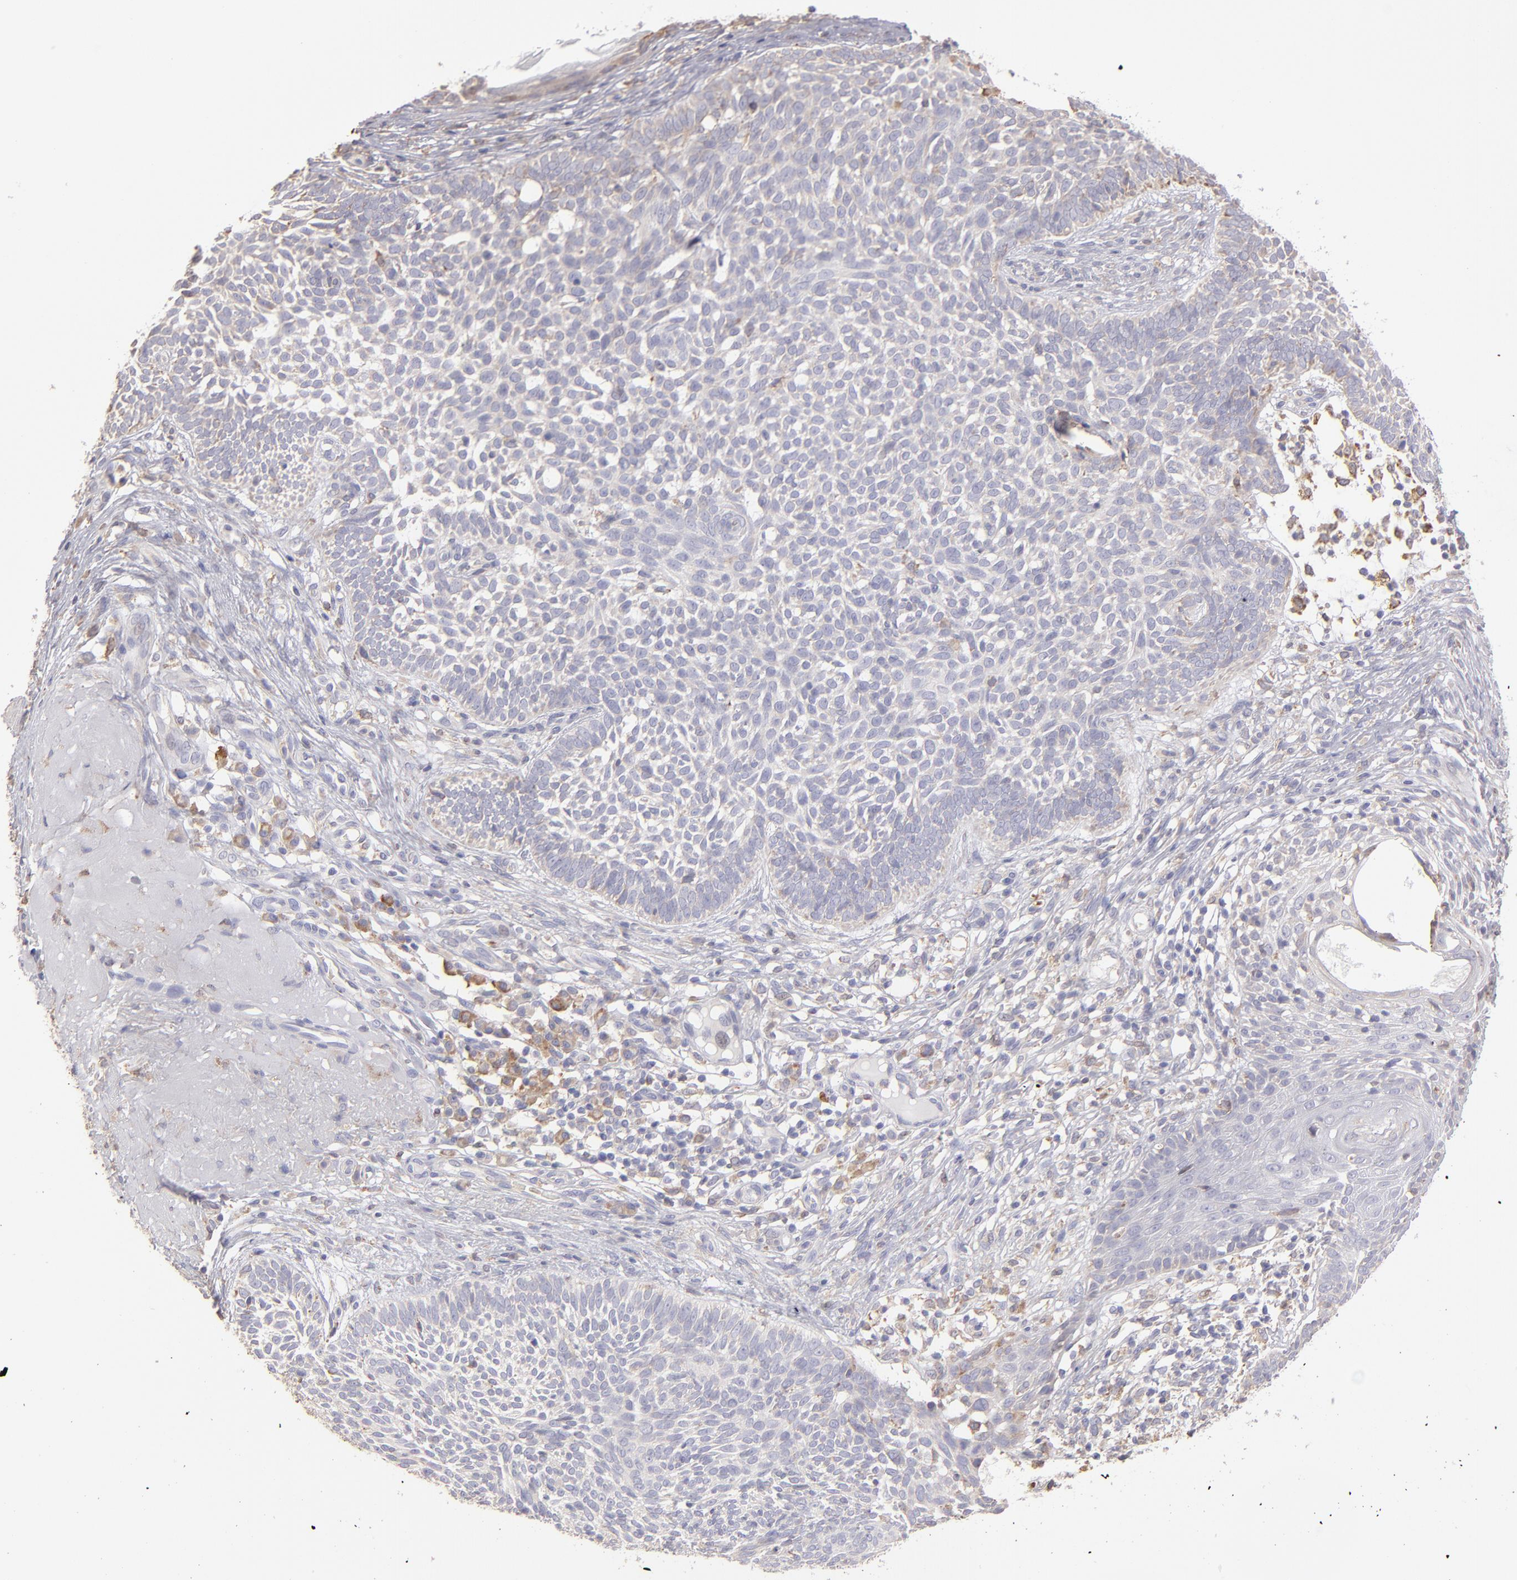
{"staining": {"intensity": "negative", "quantity": "none", "location": "none"}, "tissue": "skin cancer", "cell_type": "Tumor cells", "image_type": "cancer", "snomed": [{"axis": "morphology", "description": "Basal cell carcinoma"}, {"axis": "topography", "description": "Skin"}], "caption": "DAB (3,3'-diaminobenzidine) immunohistochemical staining of human skin cancer (basal cell carcinoma) shows no significant positivity in tumor cells. Nuclei are stained in blue.", "gene": "CALR", "patient": {"sex": "male", "age": 74}}